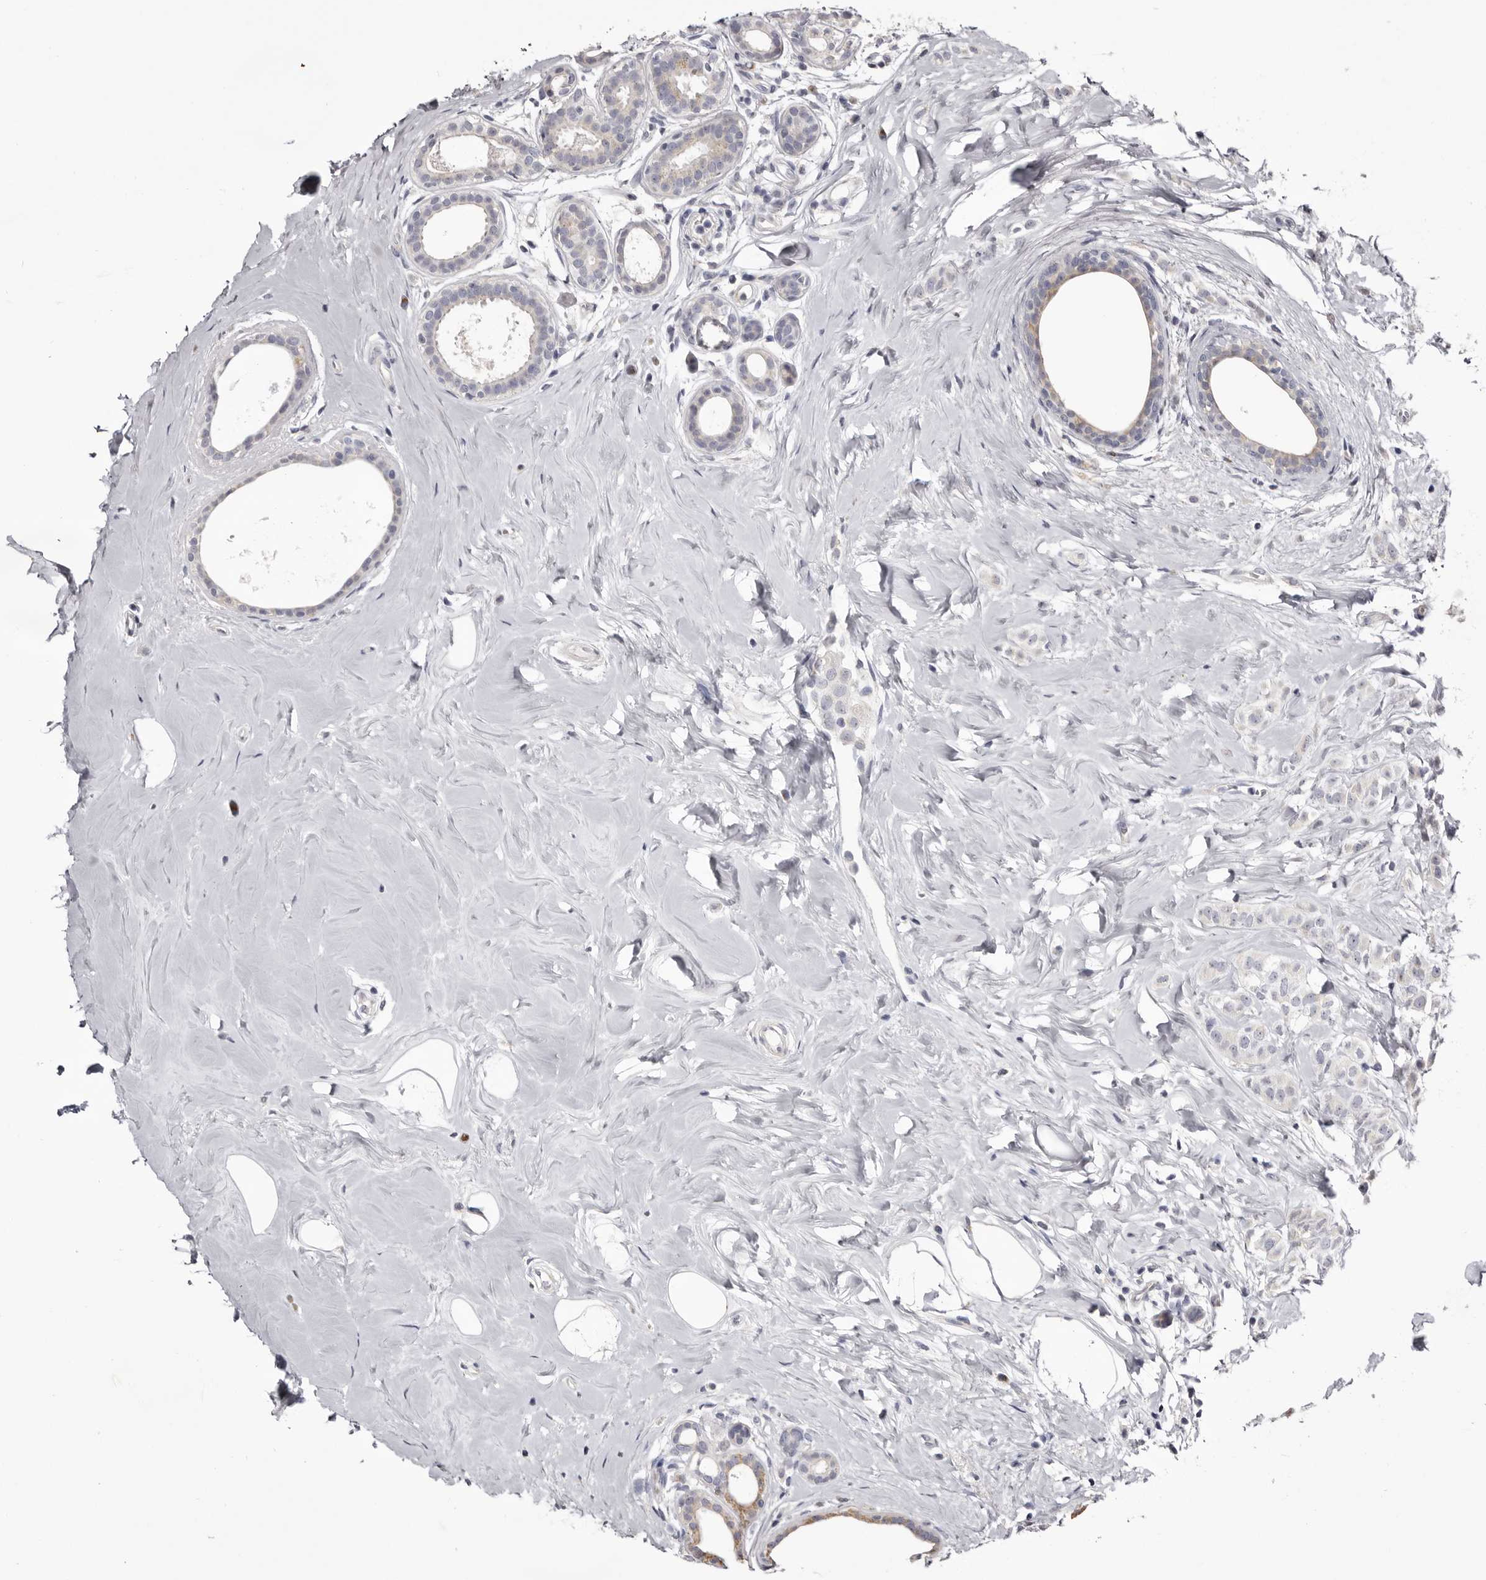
{"staining": {"intensity": "negative", "quantity": "none", "location": "none"}, "tissue": "breast cancer", "cell_type": "Tumor cells", "image_type": "cancer", "snomed": [{"axis": "morphology", "description": "Lobular carcinoma"}, {"axis": "topography", "description": "Breast"}], "caption": "Breast lobular carcinoma was stained to show a protein in brown. There is no significant expression in tumor cells. (Brightfield microscopy of DAB (3,3'-diaminobenzidine) immunohistochemistry at high magnification).", "gene": "CASQ1", "patient": {"sex": "female", "age": 47}}